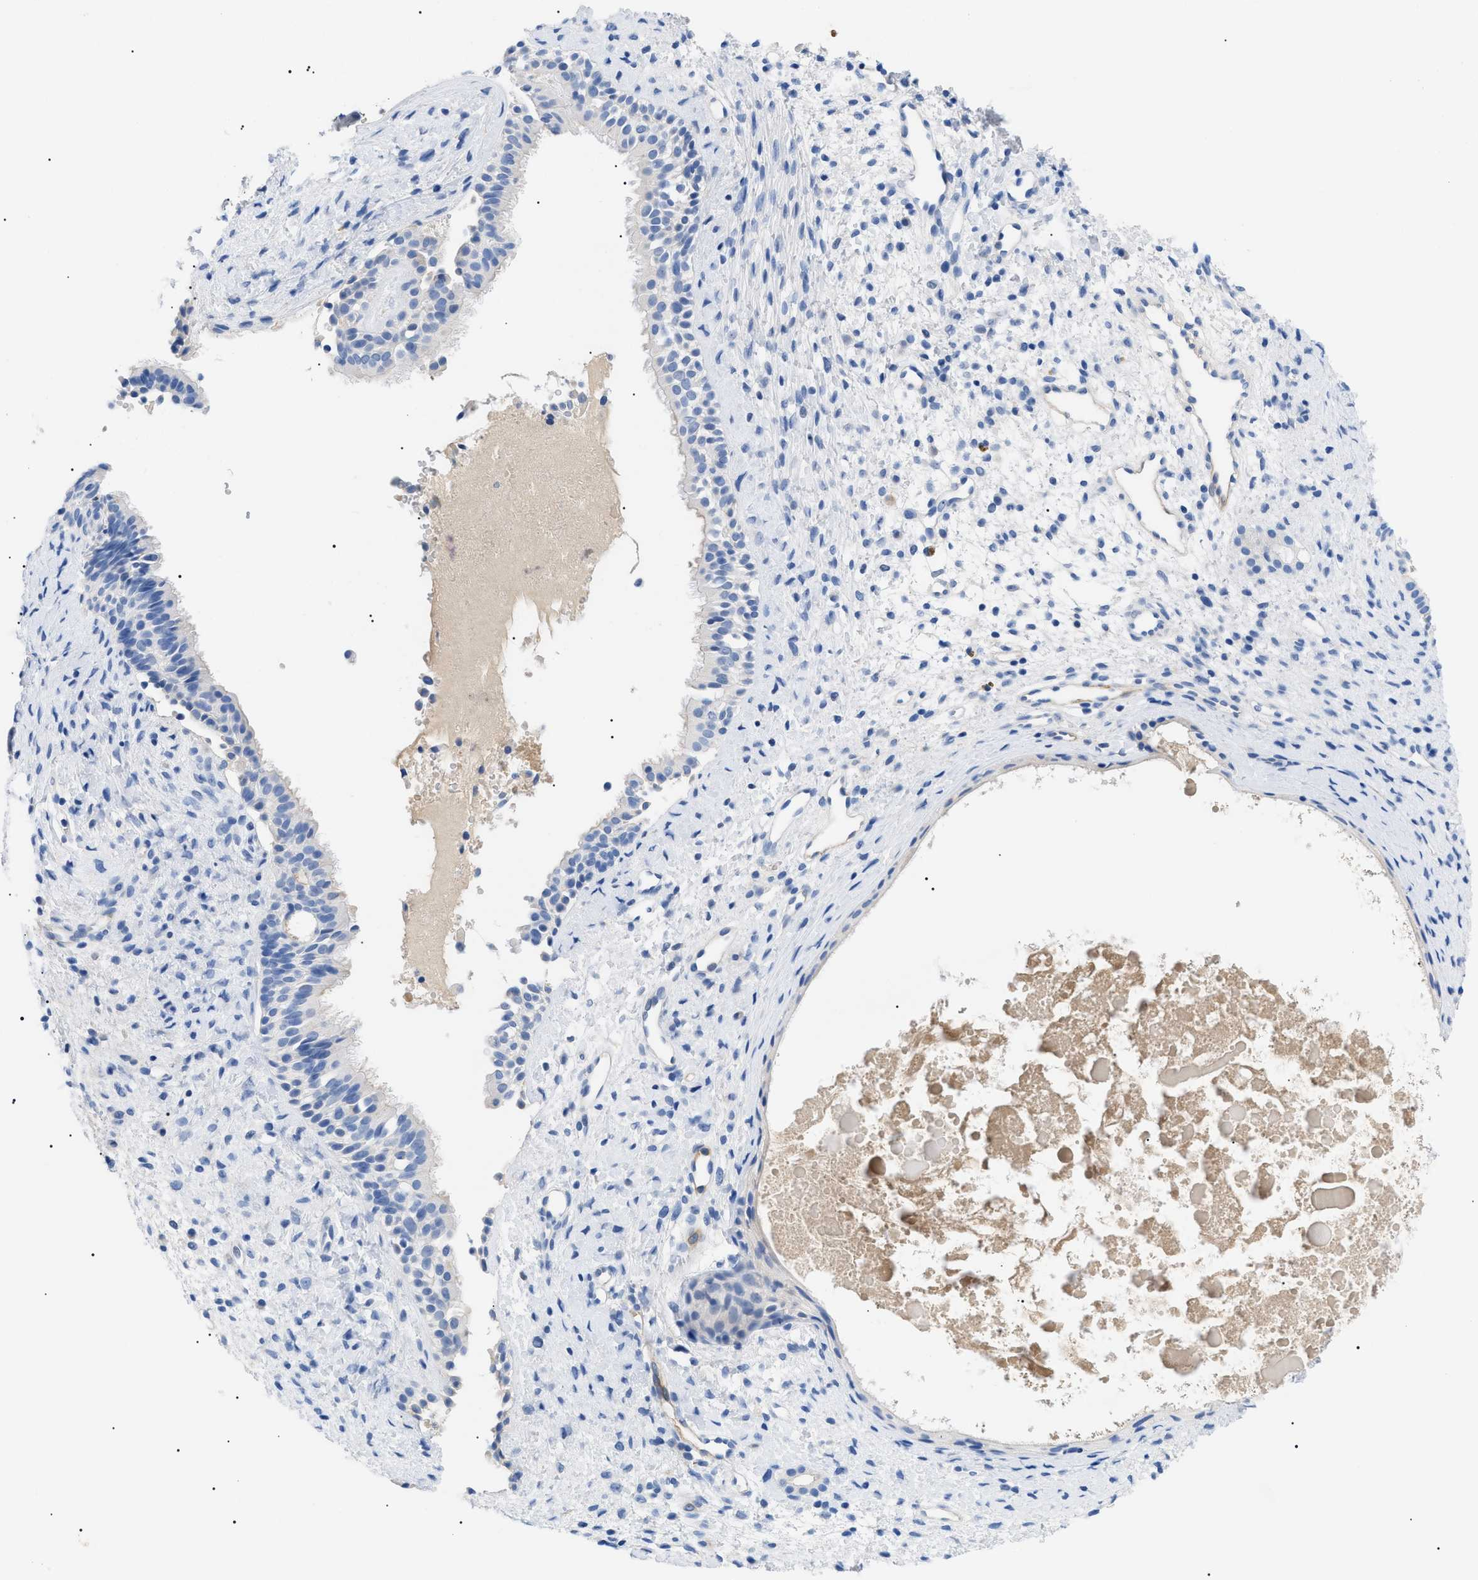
{"staining": {"intensity": "negative", "quantity": "none", "location": "none"}, "tissue": "nasopharynx", "cell_type": "Respiratory epithelial cells", "image_type": "normal", "snomed": [{"axis": "morphology", "description": "Normal tissue, NOS"}, {"axis": "topography", "description": "Nasopharynx"}], "caption": "Immunohistochemistry (IHC) histopathology image of unremarkable nasopharynx: nasopharynx stained with DAB demonstrates no significant protein staining in respiratory epithelial cells.", "gene": "ACKR1", "patient": {"sex": "male", "age": 22}}